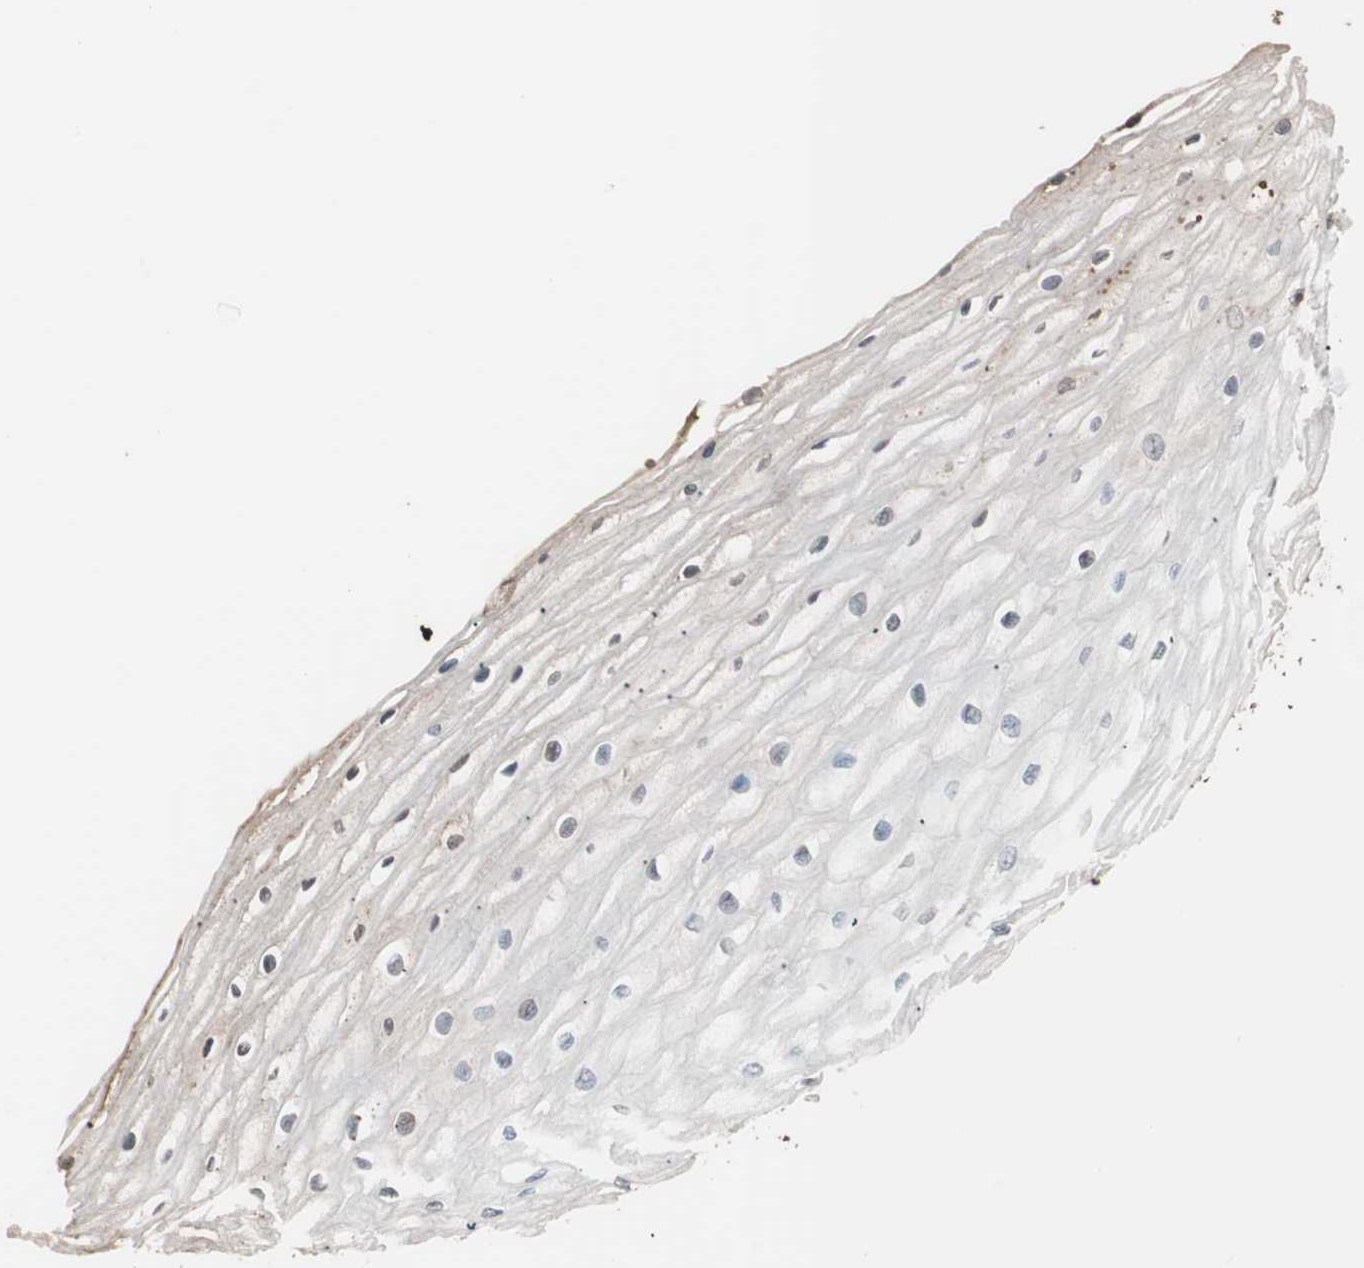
{"staining": {"intensity": "moderate", "quantity": "<25%", "location": "cytoplasmic/membranous"}, "tissue": "esophagus", "cell_type": "Squamous epithelial cells", "image_type": "normal", "snomed": [{"axis": "morphology", "description": "Normal tissue, NOS"}, {"axis": "morphology", "description": "Squamous cell carcinoma, NOS"}, {"axis": "topography", "description": "Esophagus"}], "caption": "About <25% of squamous epithelial cells in benign human esophagus demonstrate moderate cytoplasmic/membranous protein expression as visualized by brown immunohistochemical staining.", "gene": "CCT3", "patient": {"sex": "male", "age": 65}}